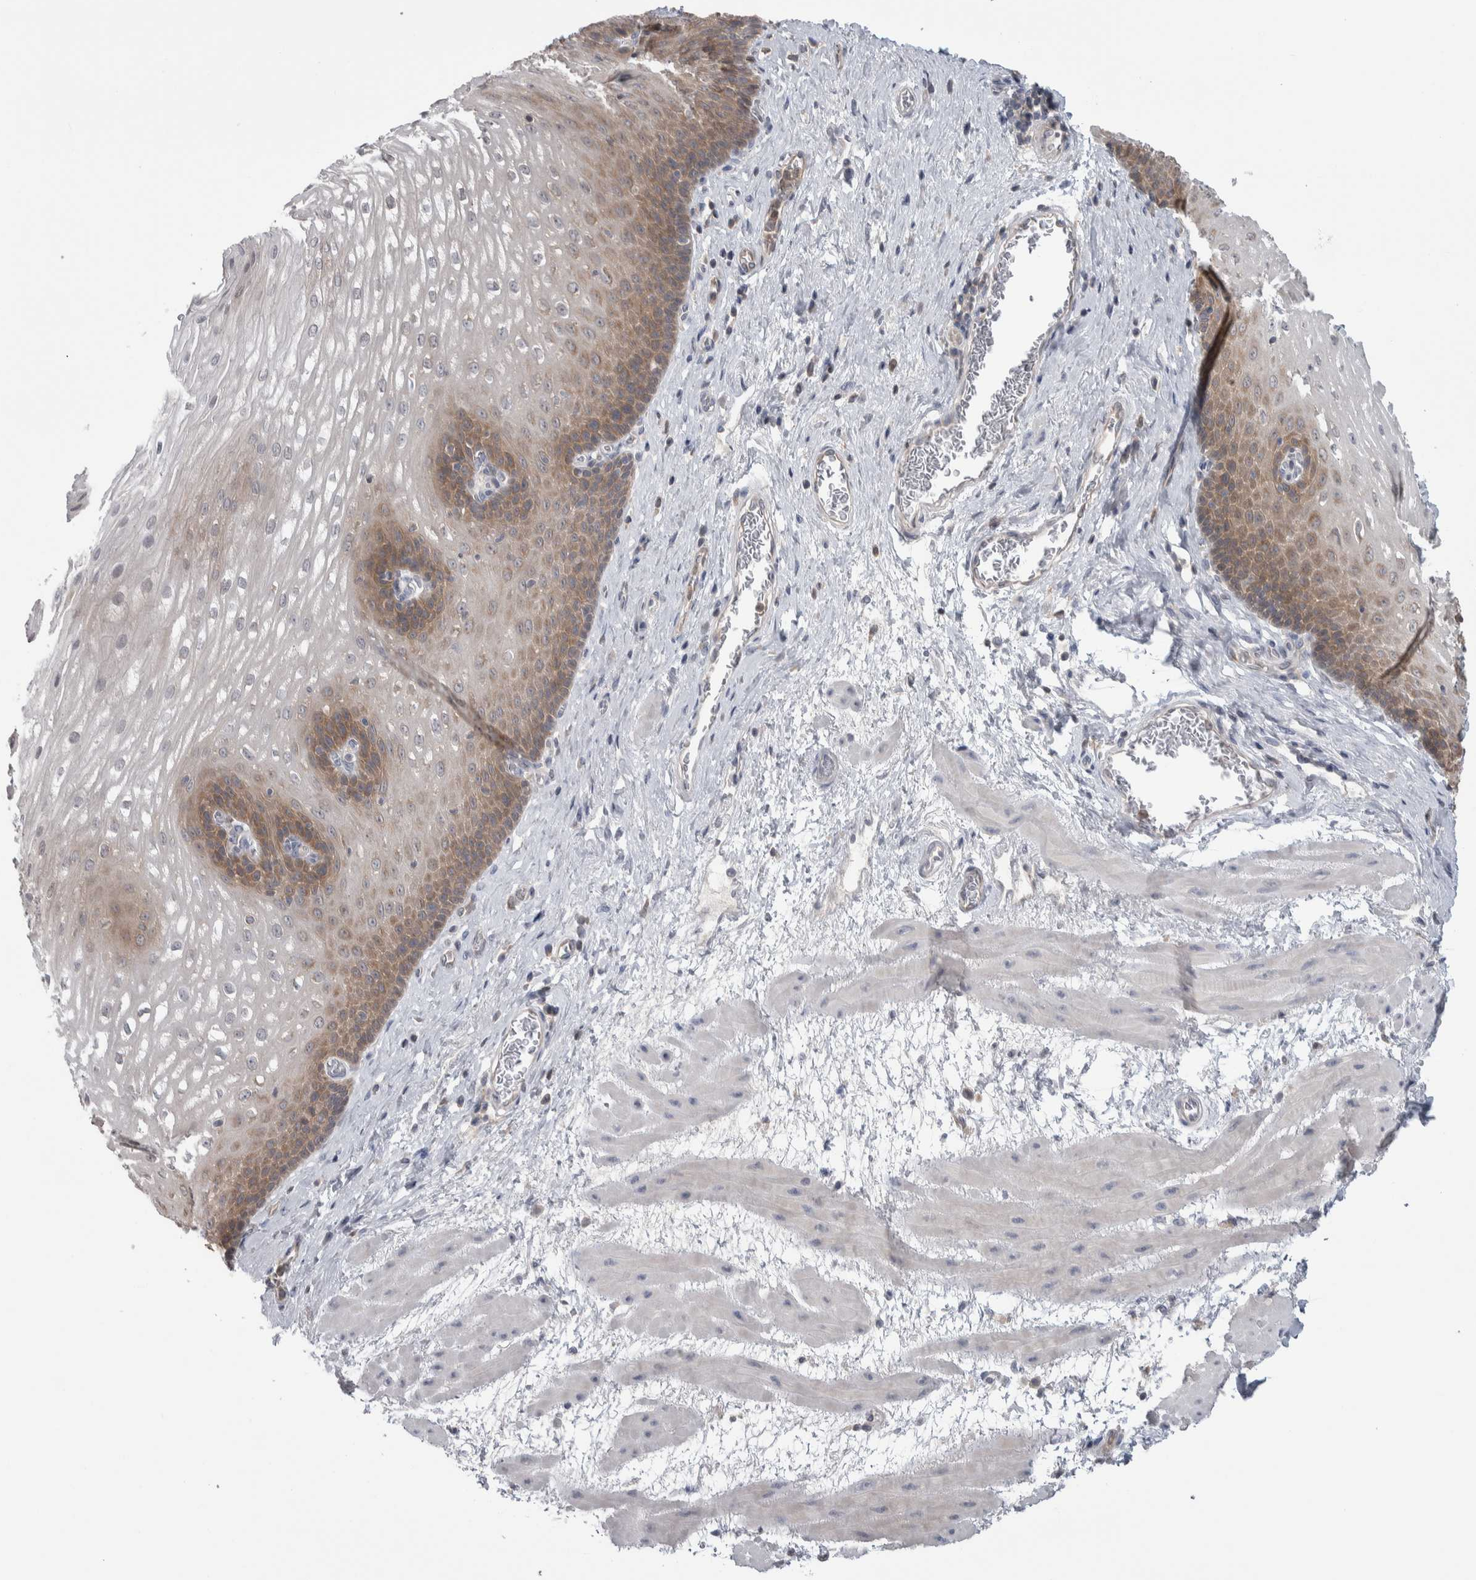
{"staining": {"intensity": "moderate", "quantity": "25%-75%", "location": "cytoplasmic/membranous"}, "tissue": "esophagus", "cell_type": "Squamous epithelial cells", "image_type": "normal", "snomed": [{"axis": "morphology", "description": "Normal tissue, NOS"}, {"axis": "topography", "description": "Esophagus"}], "caption": "IHC of normal esophagus demonstrates medium levels of moderate cytoplasmic/membranous expression in approximately 25%-75% of squamous epithelial cells.", "gene": "HTATIP2", "patient": {"sex": "male", "age": 48}}